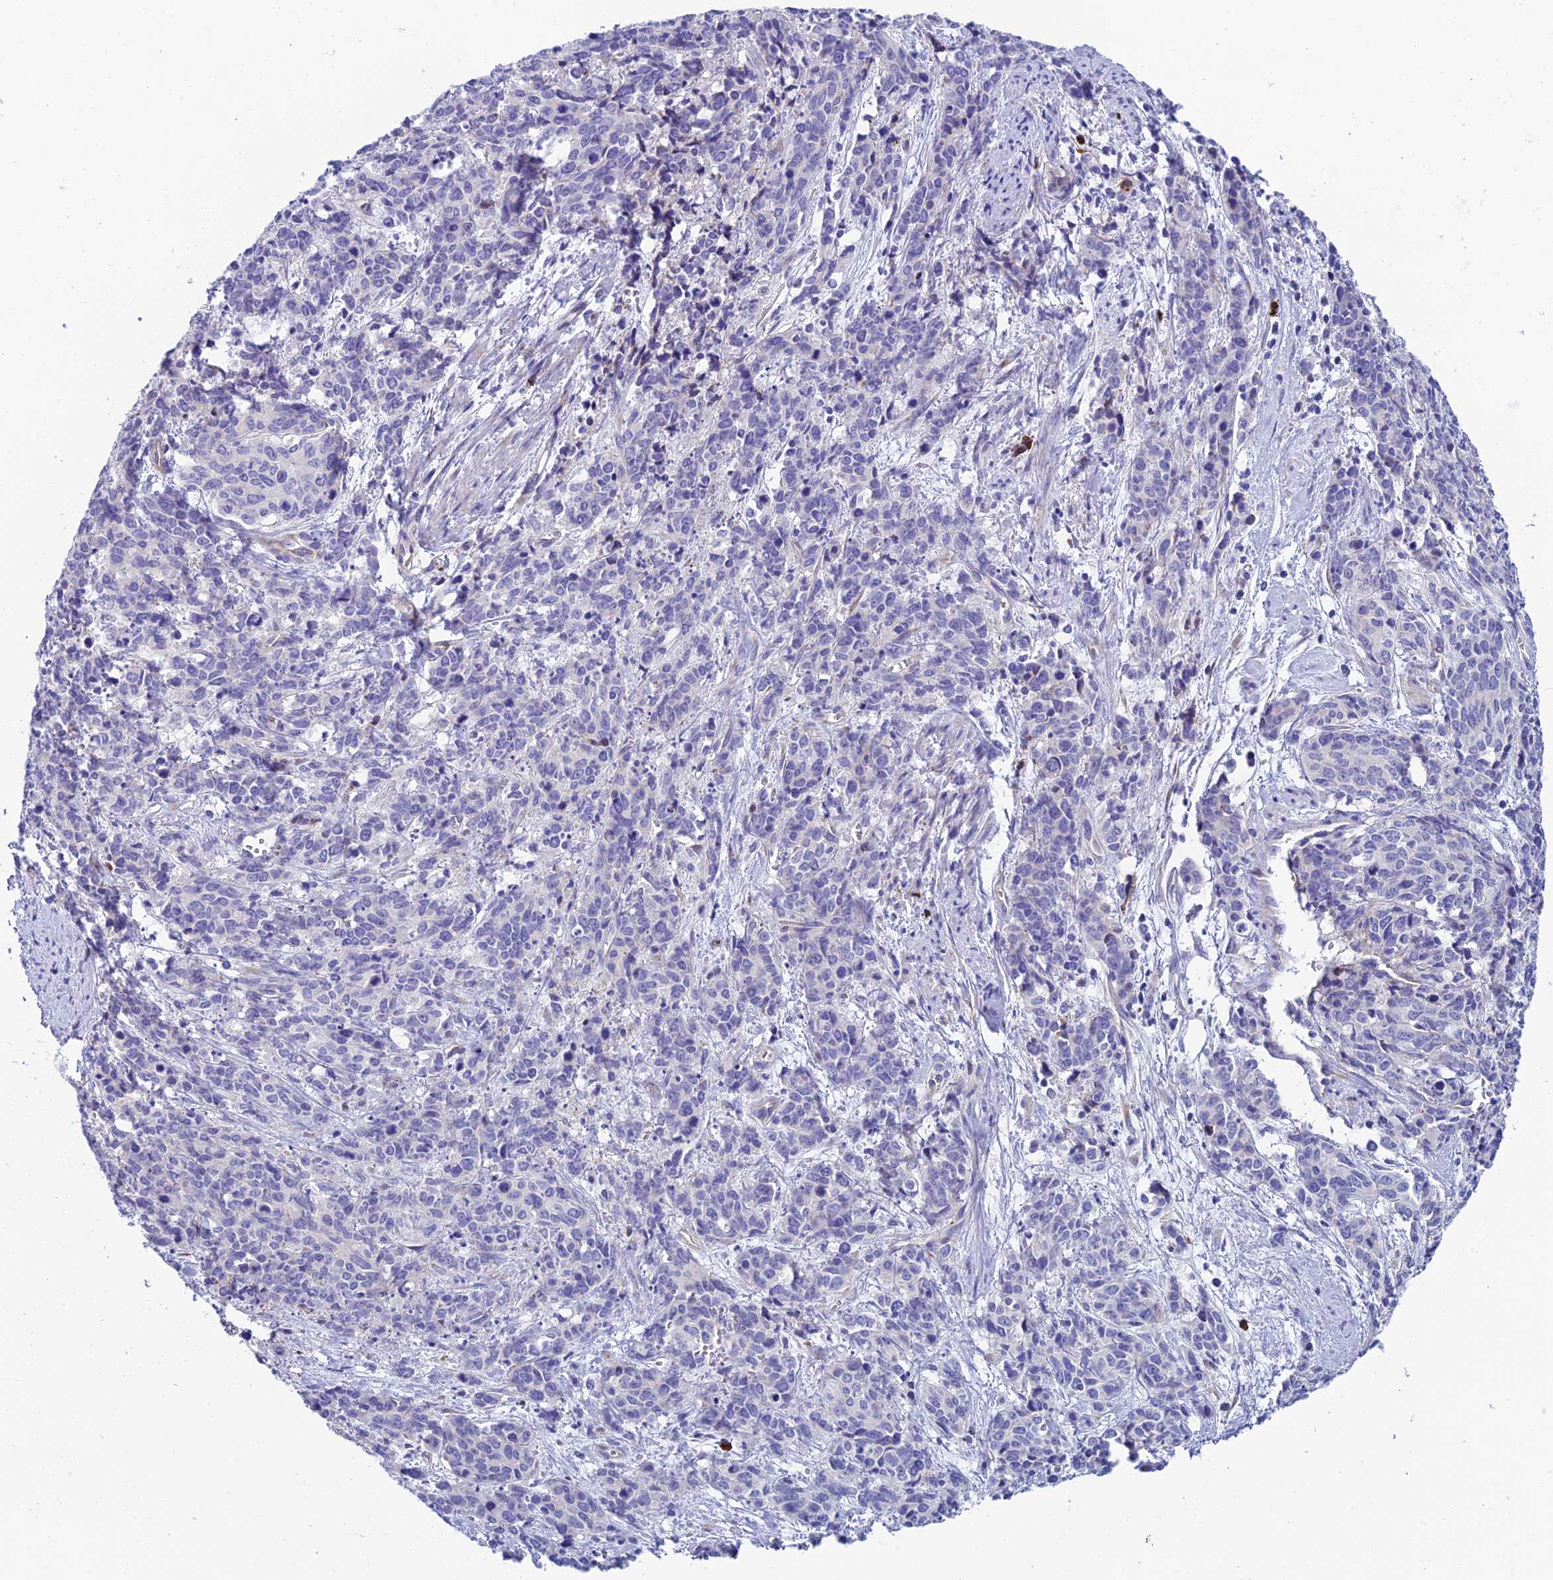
{"staining": {"intensity": "negative", "quantity": "none", "location": "none"}, "tissue": "cervical cancer", "cell_type": "Tumor cells", "image_type": "cancer", "snomed": [{"axis": "morphology", "description": "Squamous cell carcinoma, NOS"}, {"axis": "topography", "description": "Cervix"}], "caption": "This is an IHC histopathology image of cervical cancer (squamous cell carcinoma). There is no positivity in tumor cells.", "gene": "MACIR", "patient": {"sex": "female", "age": 60}}